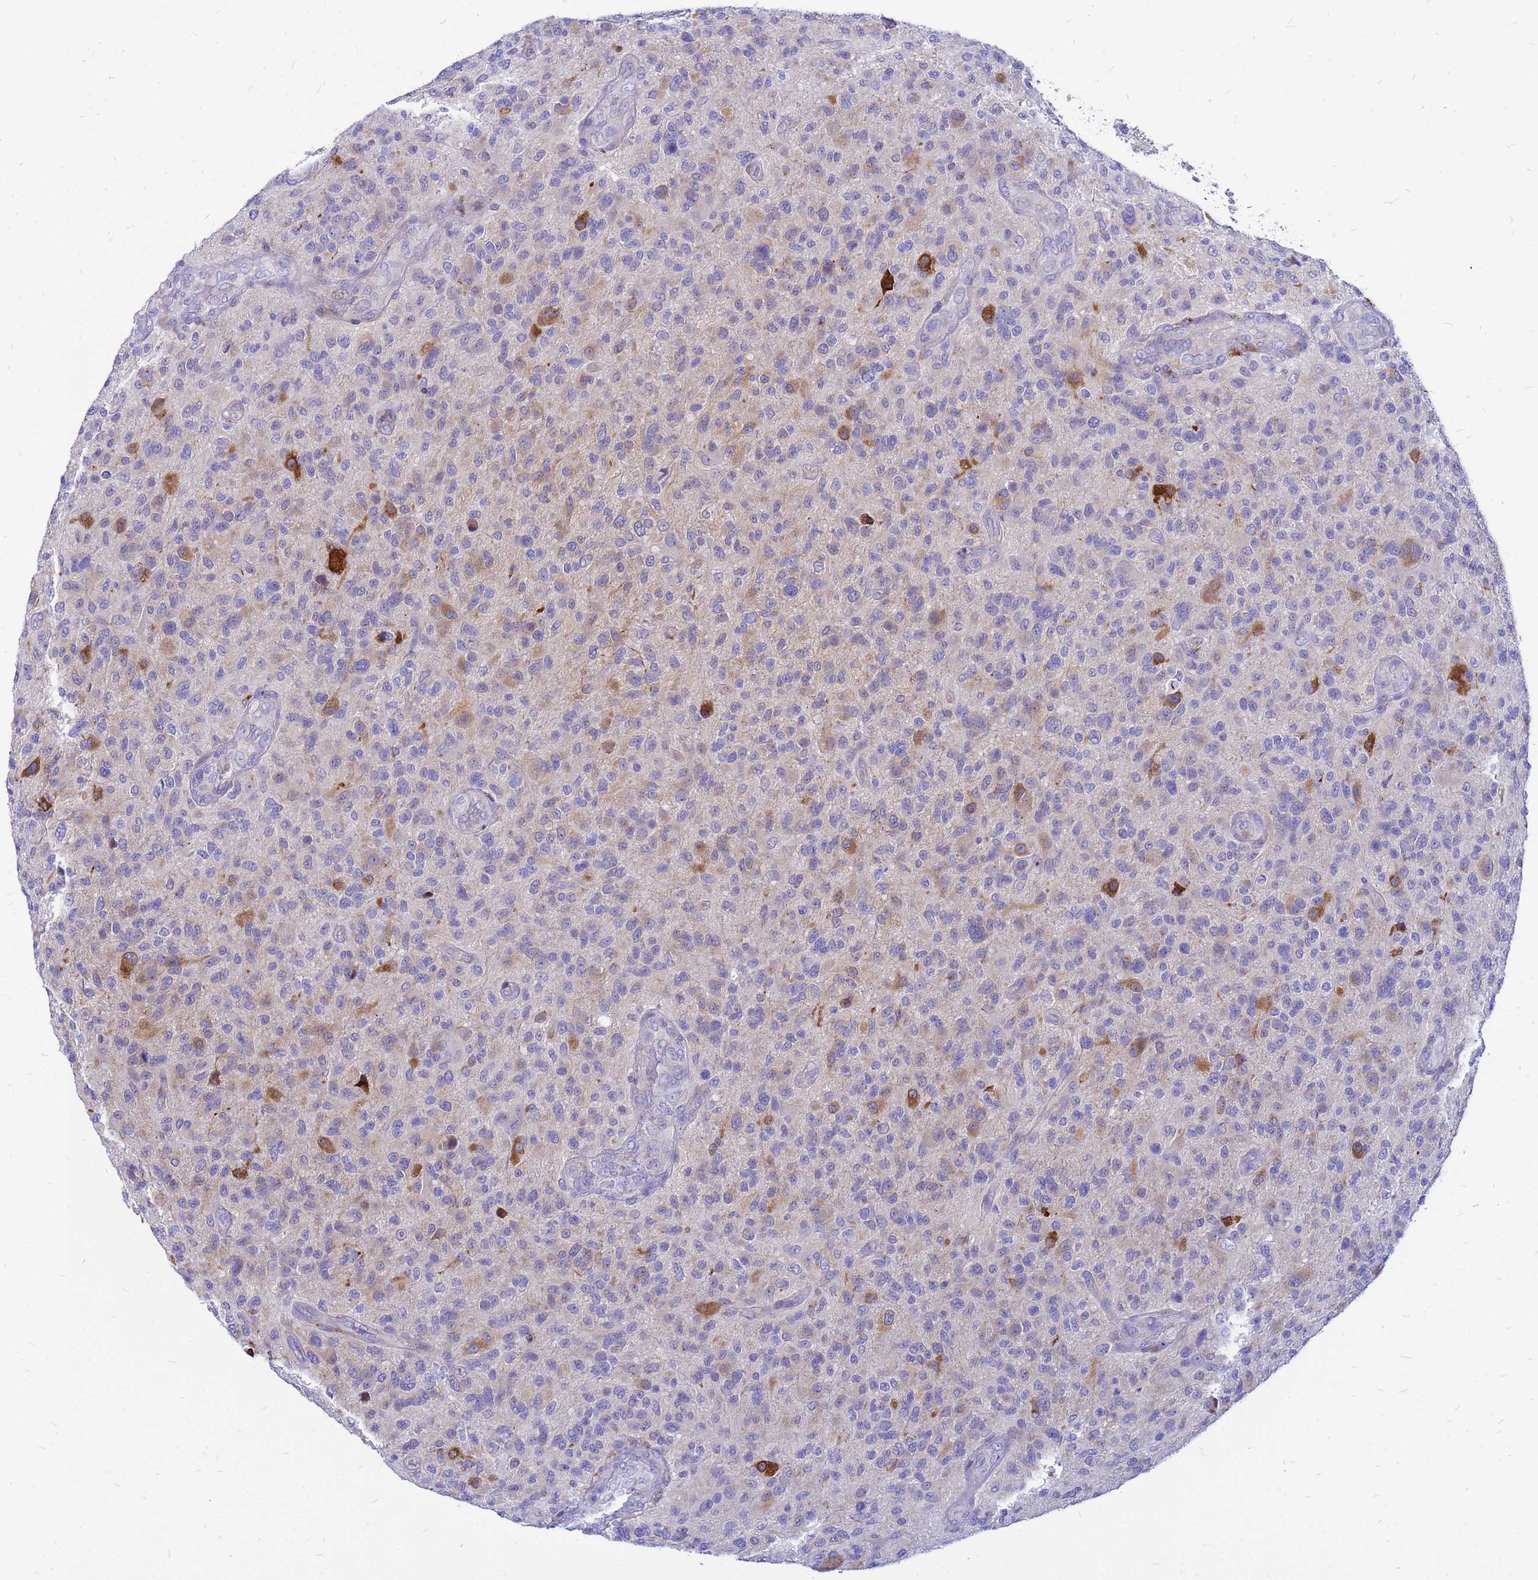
{"staining": {"intensity": "moderate", "quantity": "<25%", "location": "cytoplasmic/membranous"}, "tissue": "glioma", "cell_type": "Tumor cells", "image_type": "cancer", "snomed": [{"axis": "morphology", "description": "Glioma, malignant, High grade"}, {"axis": "topography", "description": "Brain"}], "caption": "There is low levels of moderate cytoplasmic/membranous expression in tumor cells of malignant high-grade glioma, as demonstrated by immunohistochemical staining (brown color).", "gene": "FHIP1A", "patient": {"sex": "male", "age": 47}}